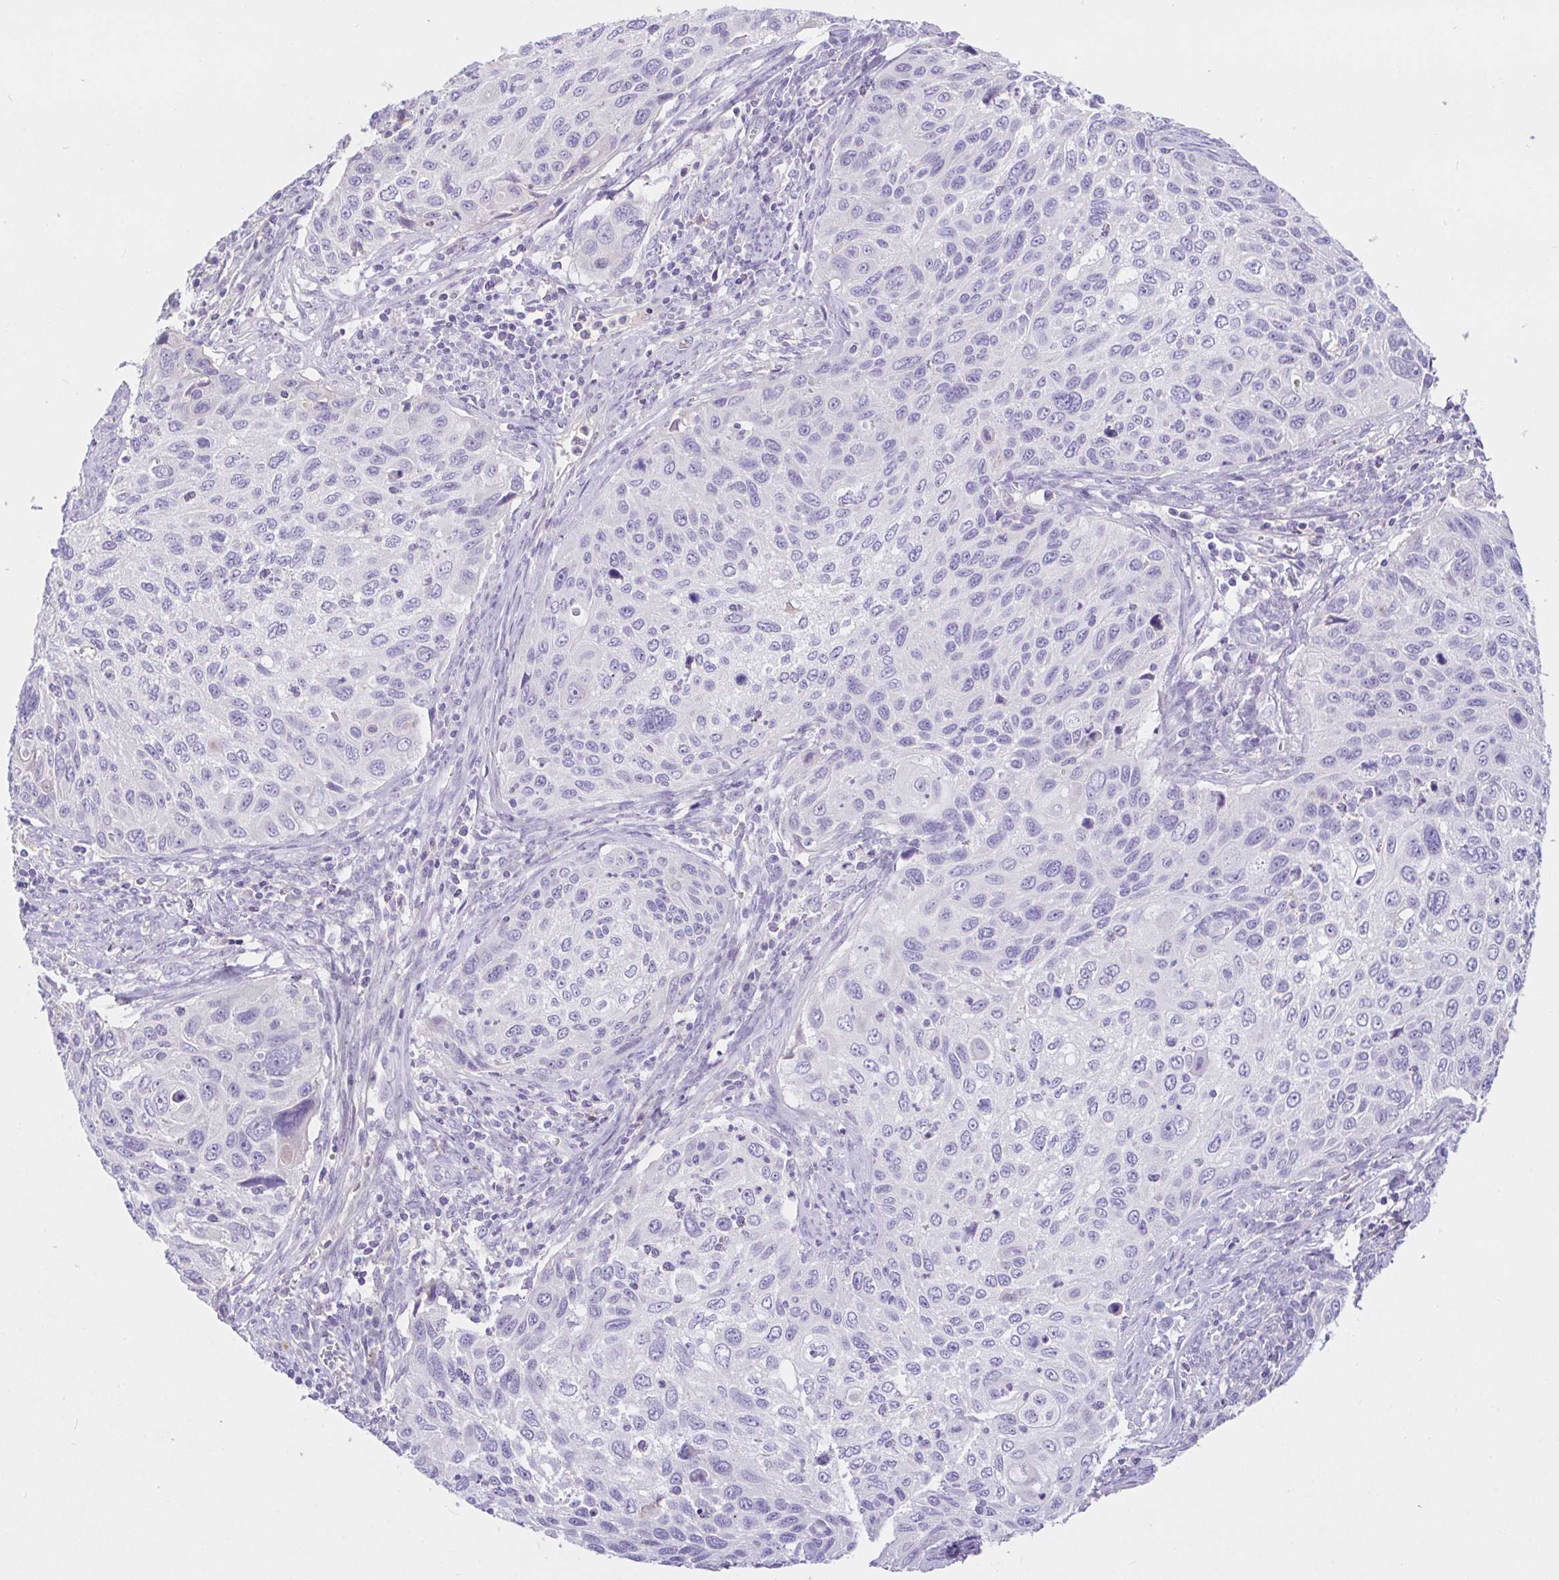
{"staining": {"intensity": "negative", "quantity": "none", "location": "none"}, "tissue": "cervical cancer", "cell_type": "Tumor cells", "image_type": "cancer", "snomed": [{"axis": "morphology", "description": "Squamous cell carcinoma, NOS"}, {"axis": "topography", "description": "Cervix"}], "caption": "Micrograph shows no protein positivity in tumor cells of squamous cell carcinoma (cervical) tissue.", "gene": "SAA4", "patient": {"sex": "female", "age": 70}}